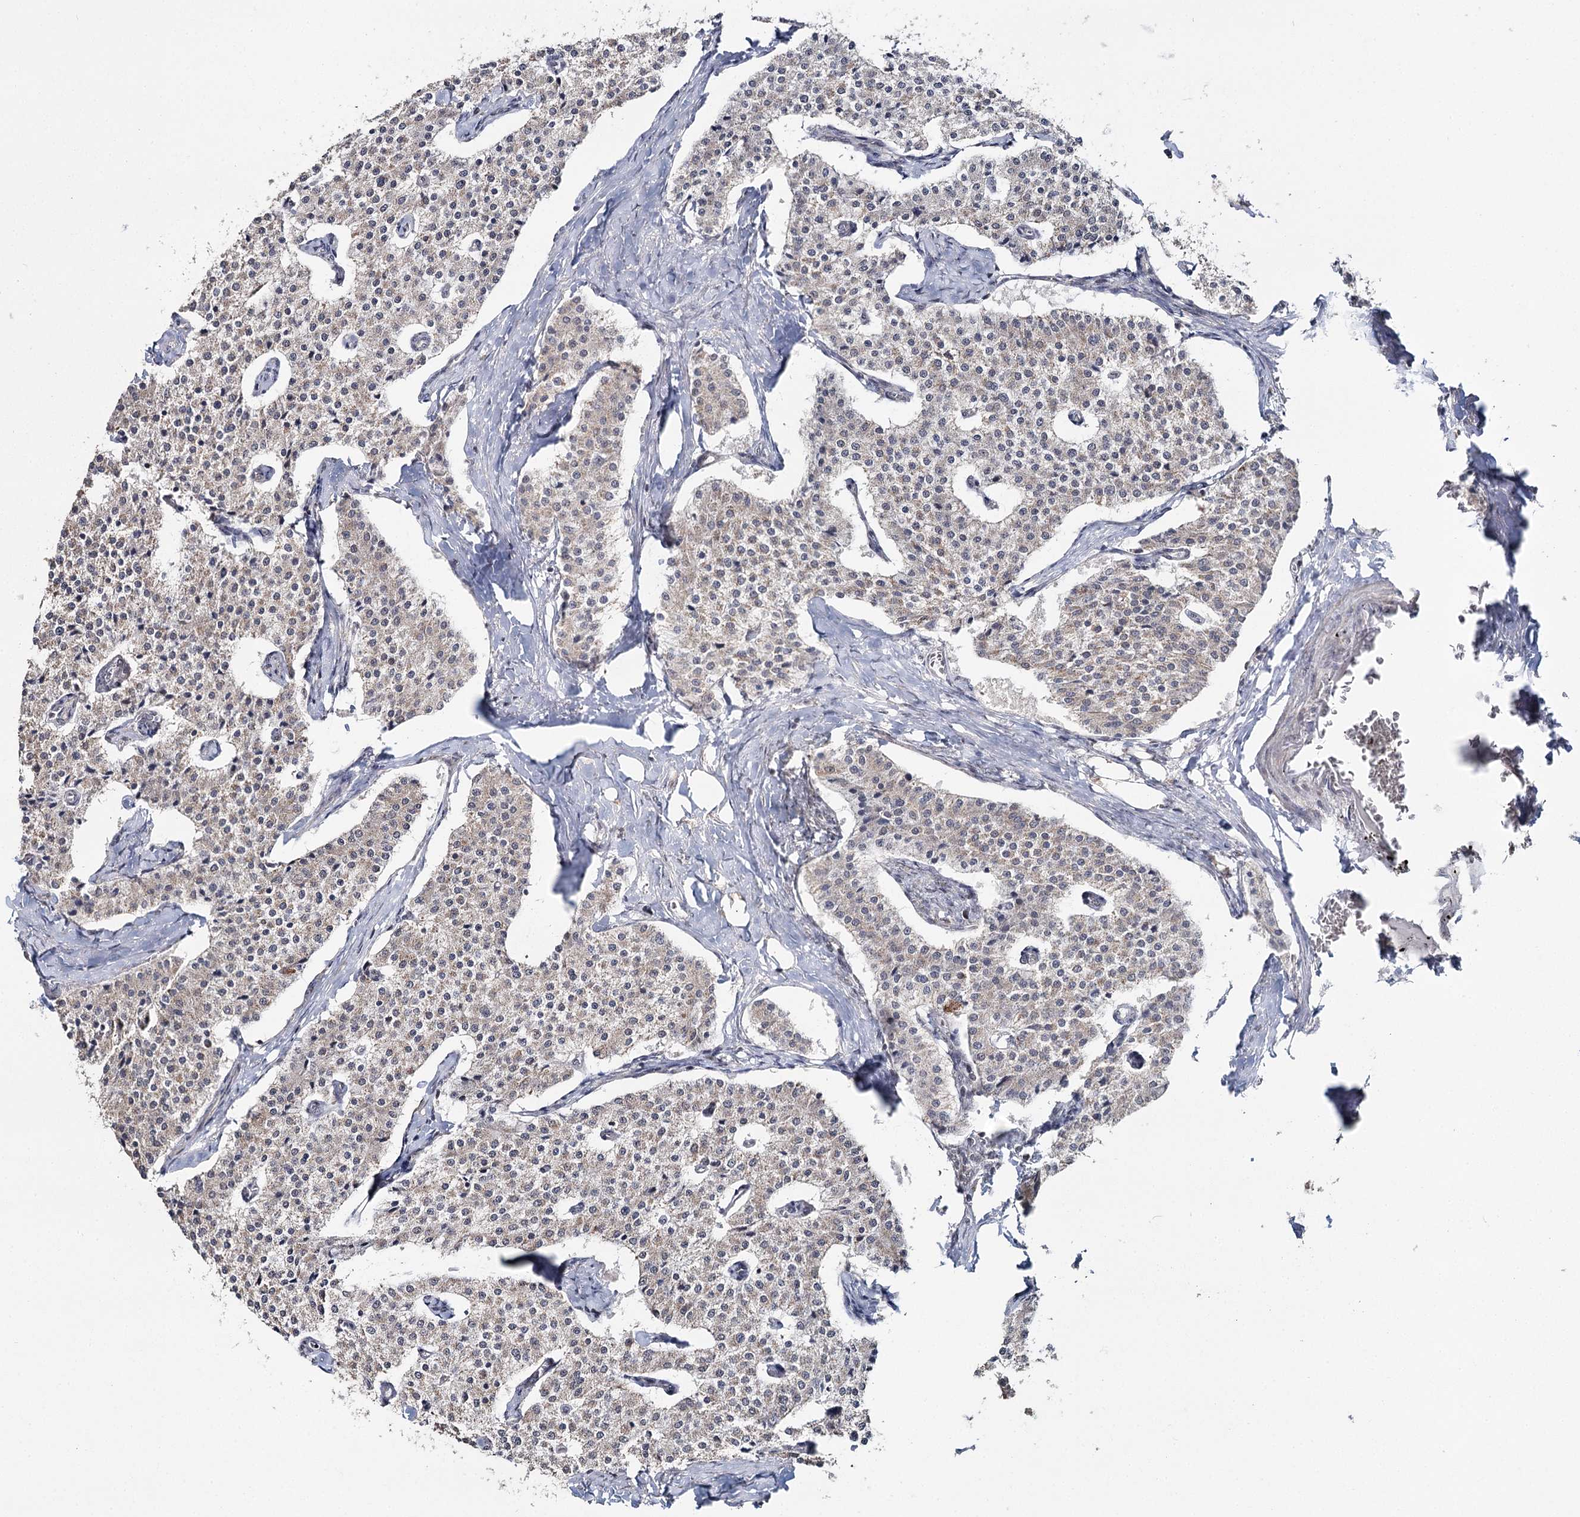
{"staining": {"intensity": "negative", "quantity": "none", "location": "none"}, "tissue": "carcinoid", "cell_type": "Tumor cells", "image_type": "cancer", "snomed": [{"axis": "morphology", "description": "Carcinoid, malignant, NOS"}, {"axis": "topography", "description": "Colon"}], "caption": "This is a micrograph of immunohistochemistry (IHC) staining of carcinoid, which shows no expression in tumor cells.", "gene": "PDHX", "patient": {"sex": "female", "age": 52}}